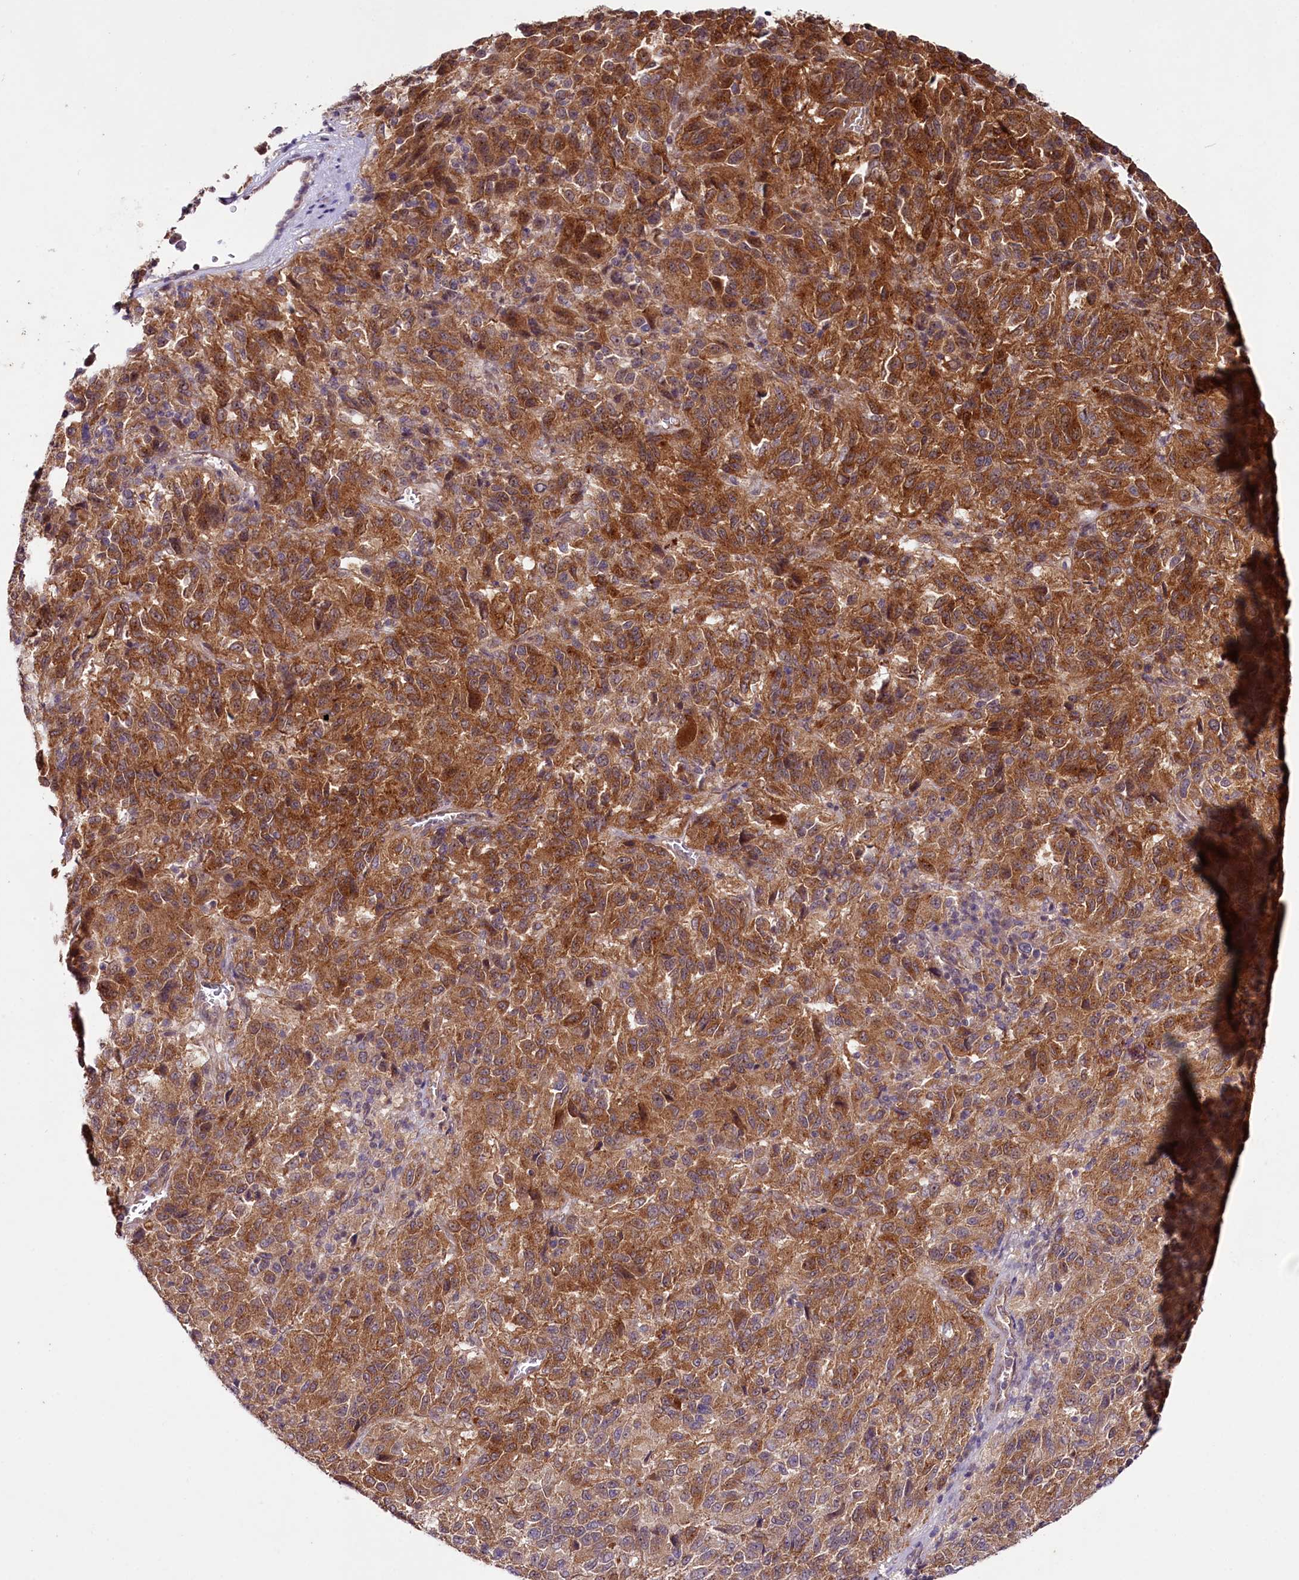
{"staining": {"intensity": "strong", "quantity": ">75%", "location": "cytoplasmic/membranous"}, "tissue": "melanoma", "cell_type": "Tumor cells", "image_type": "cancer", "snomed": [{"axis": "morphology", "description": "Malignant melanoma, Metastatic site"}, {"axis": "topography", "description": "Lung"}], "caption": "Protein expression analysis of human malignant melanoma (metastatic site) reveals strong cytoplasmic/membranous staining in about >75% of tumor cells. Ihc stains the protein of interest in brown and the nuclei are stained blue.", "gene": "PHLDB1", "patient": {"sex": "male", "age": 64}}